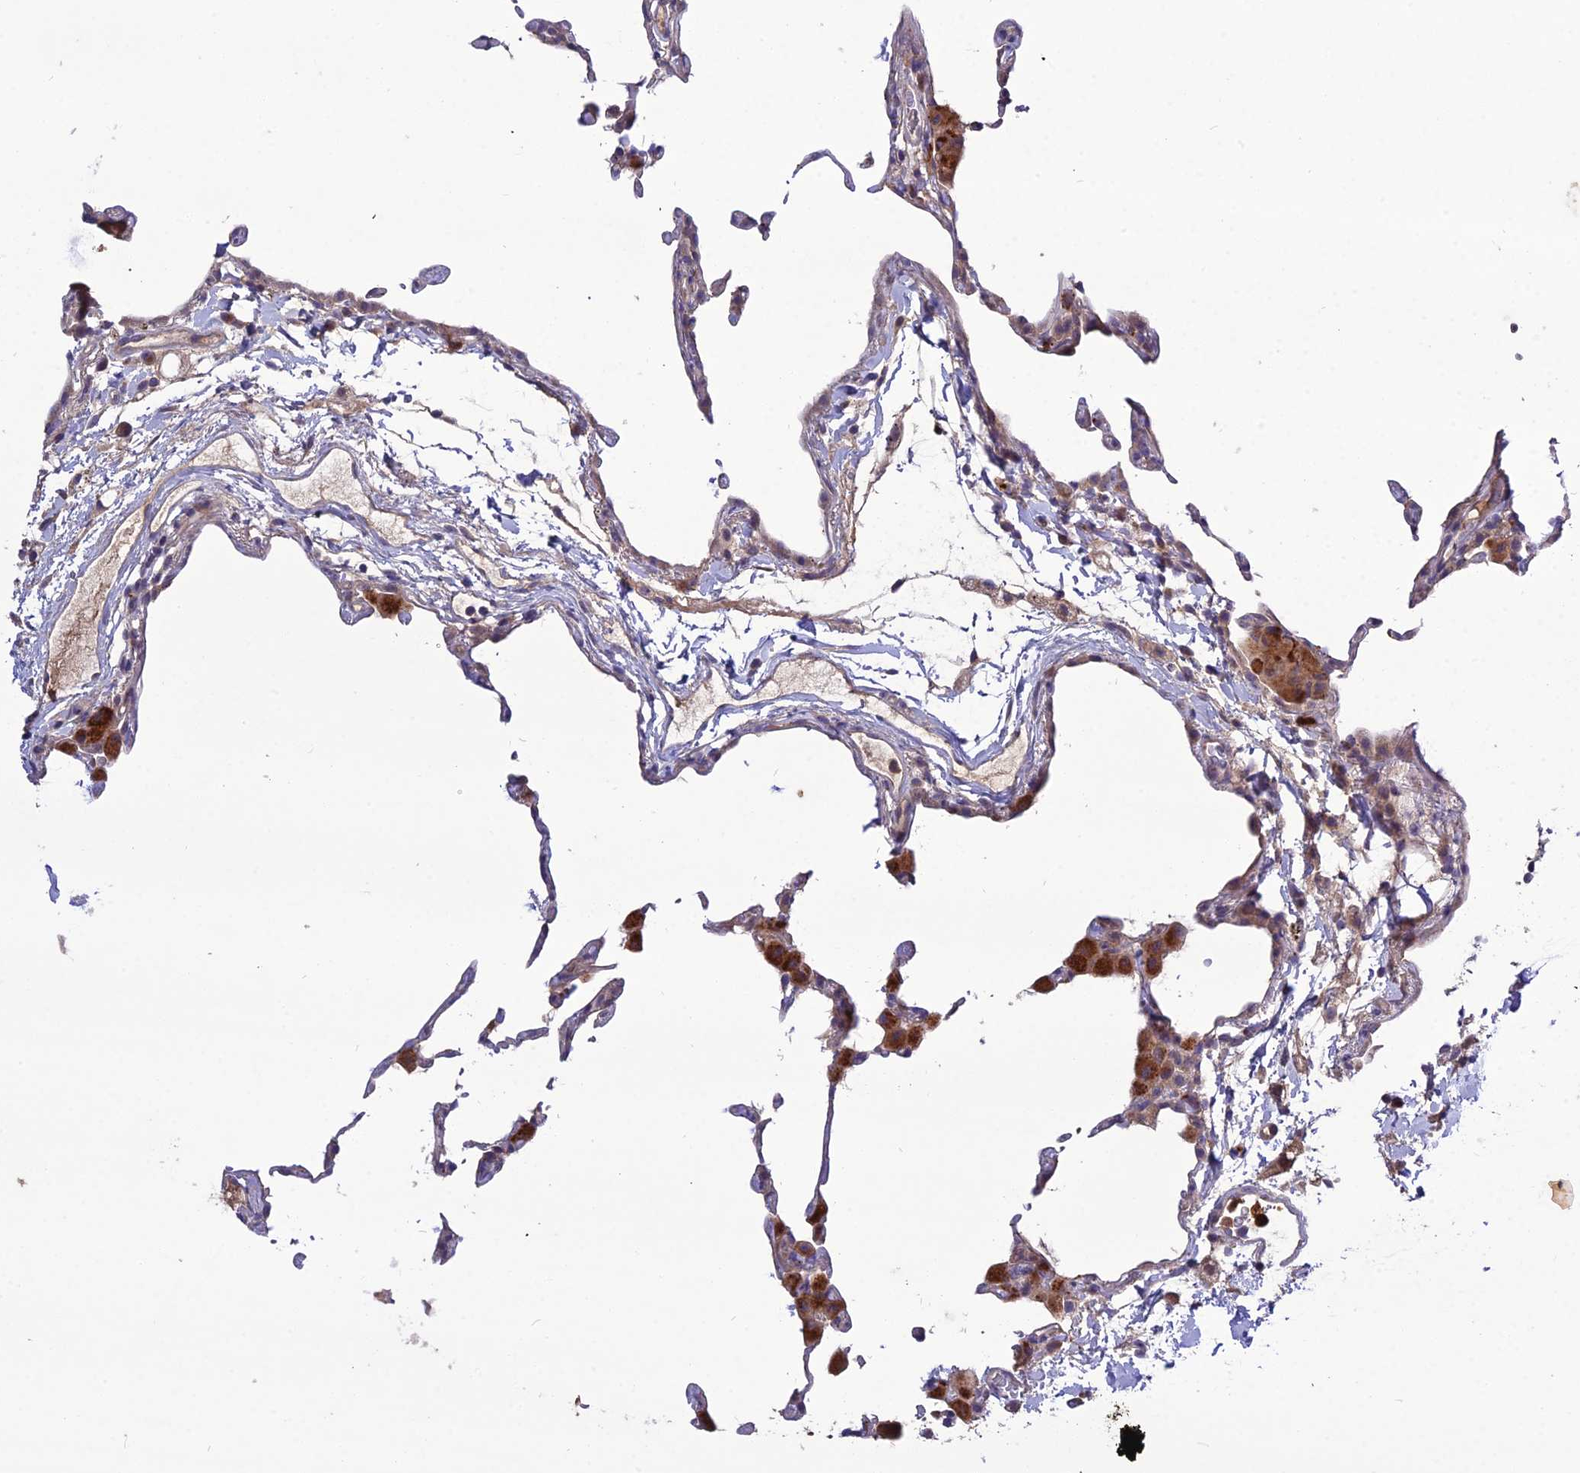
{"staining": {"intensity": "moderate", "quantity": "<25%", "location": "cytoplasmic/membranous"}, "tissue": "lung", "cell_type": "Alveolar cells", "image_type": "normal", "snomed": [{"axis": "morphology", "description": "Normal tissue, NOS"}, {"axis": "topography", "description": "Lung"}], "caption": "This micrograph shows immunohistochemistry staining of benign lung, with low moderate cytoplasmic/membranous expression in about <25% of alveolar cells.", "gene": "EID2", "patient": {"sex": "female", "age": 57}}